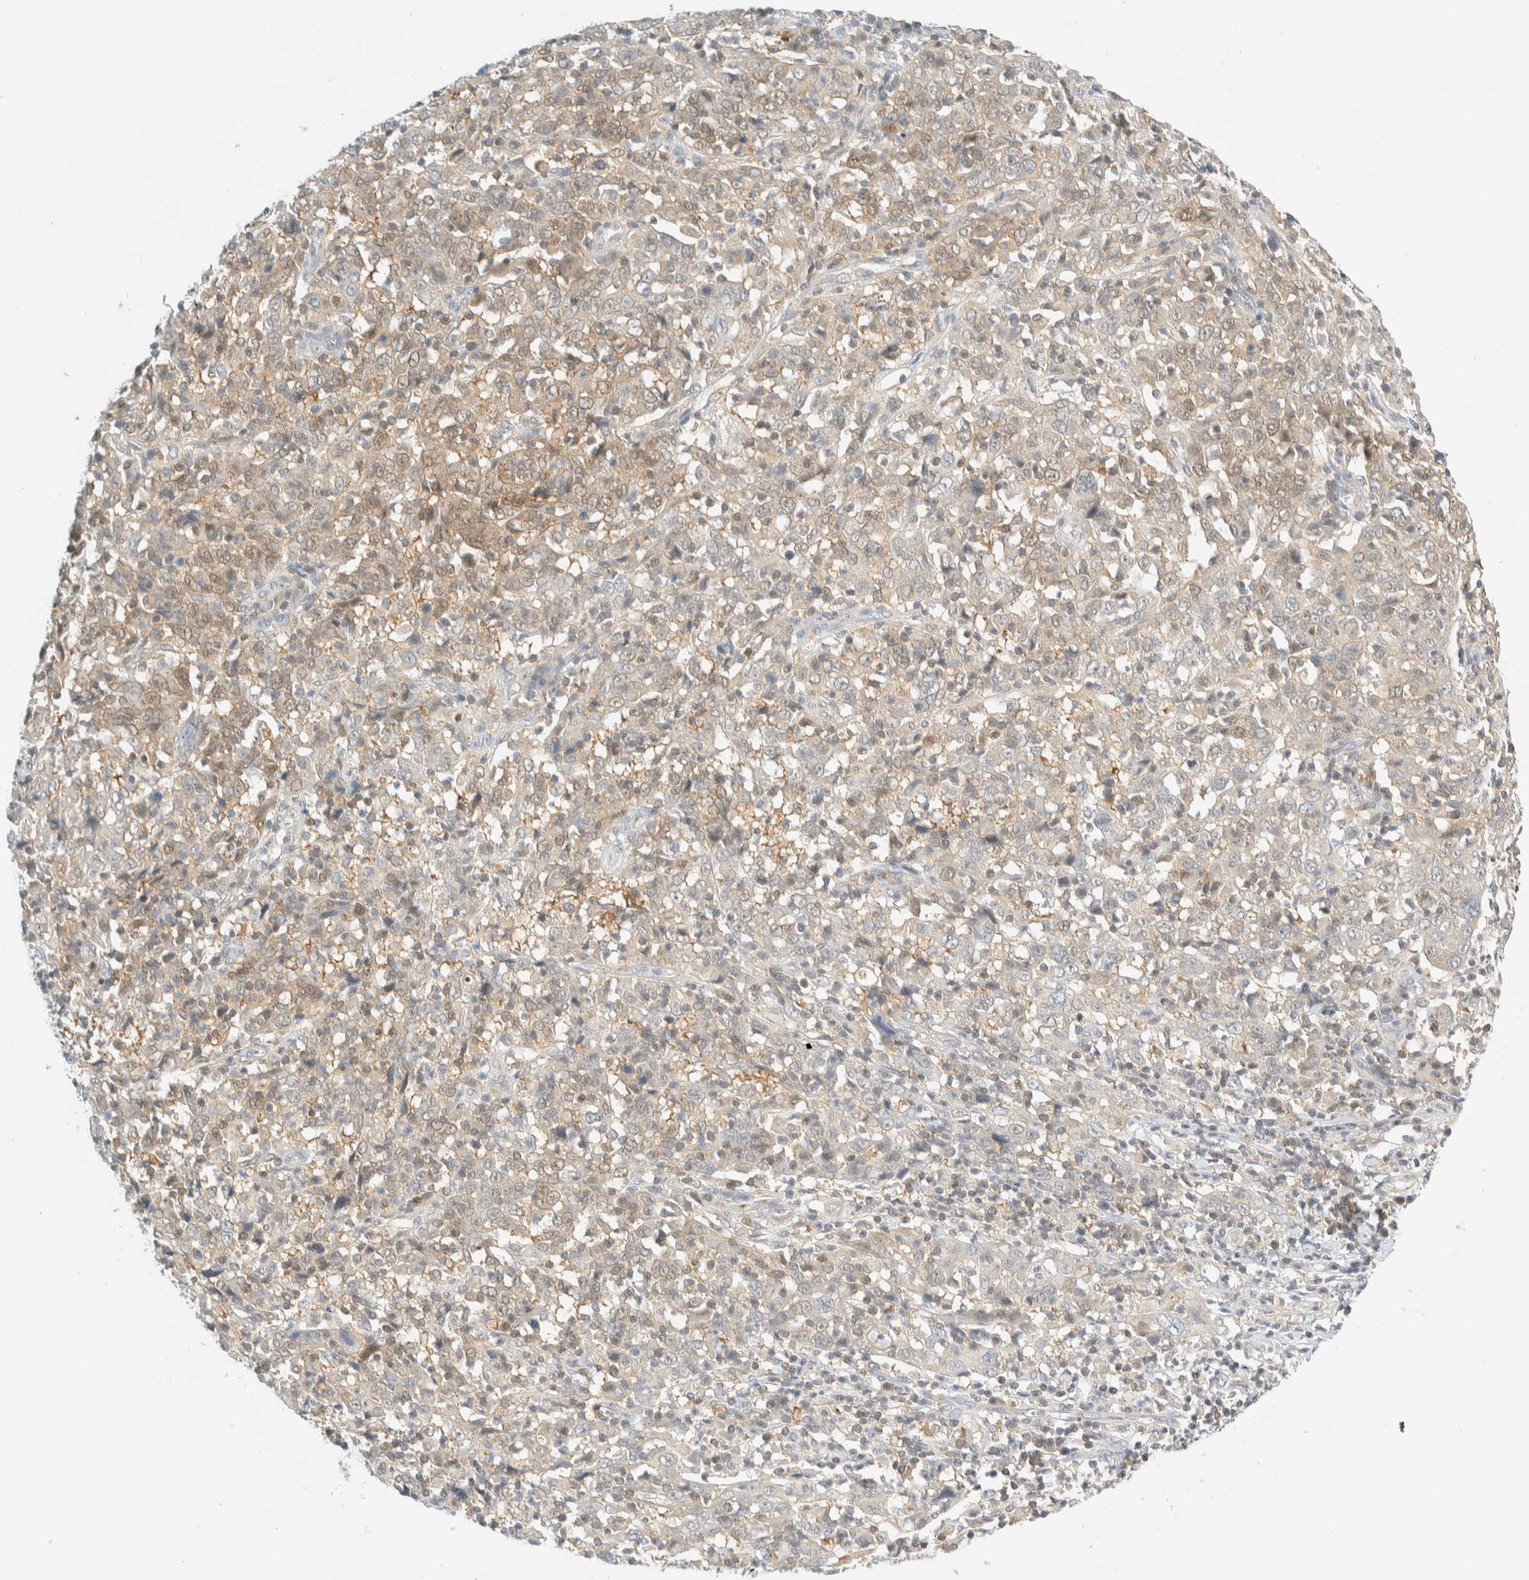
{"staining": {"intensity": "weak", "quantity": "25%-75%", "location": "cytoplasmic/membranous"}, "tissue": "cervical cancer", "cell_type": "Tumor cells", "image_type": "cancer", "snomed": [{"axis": "morphology", "description": "Squamous cell carcinoma, NOS"}, {"axis": "topography", "description": "Cervix"}], "caption": "Immunohistochemical staining of cervical squamous cell carcinoma exhibits low levels of weak cytoplasmic/membranous protein staining in approximately 25%-75% of tumor cells.", "gene": "PCYT2", "patient": {"sex": "female", "age": 46}}